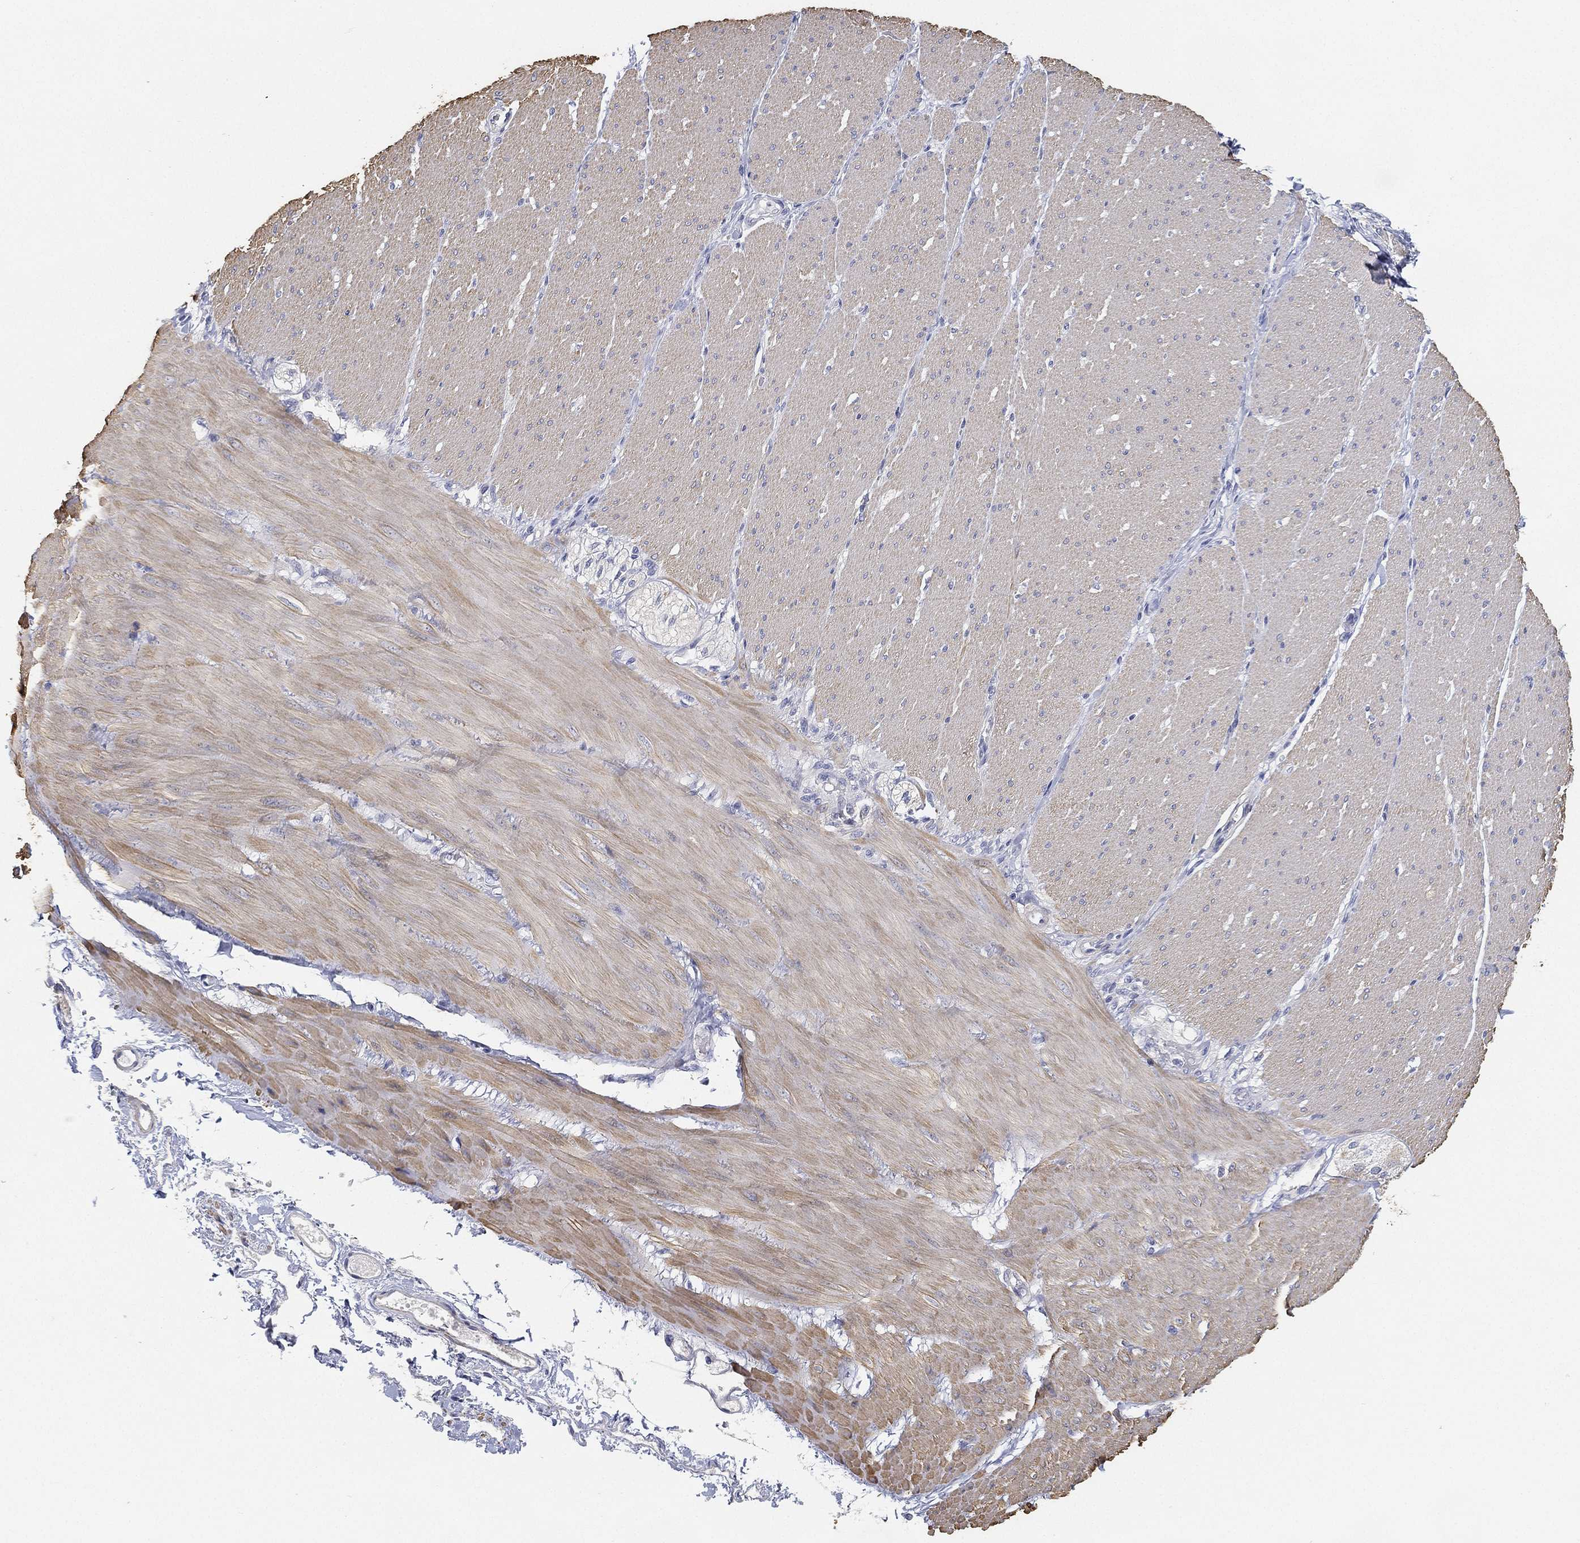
{"staining": {"intensity": "negative", "quantity": "none", "location": "none"}, "tissue": "adipose tissue", "cell_type": "Adipocytes", "image_type": "normal", "snomed": [{"axis": "morphology", "description": "Normal tissue, NOS"}, {"axis": "topography", "description": "Smooth muscle"}, {"axis": "topography", "description": "Duodenum"}, {"axis": "topography", "description": "Peripheral nerve tissue"}], "caption": "An IHC image of normal adipose tissue is shown. There is no staining in adipocytes of adipose tissue. (Brightfield microscopy of DAB (3,3'-diaminobenzidine) immunohistochemistry at high magnification).", "gene": "GPR61", "patient": {"sex": "female", "age": 61}}